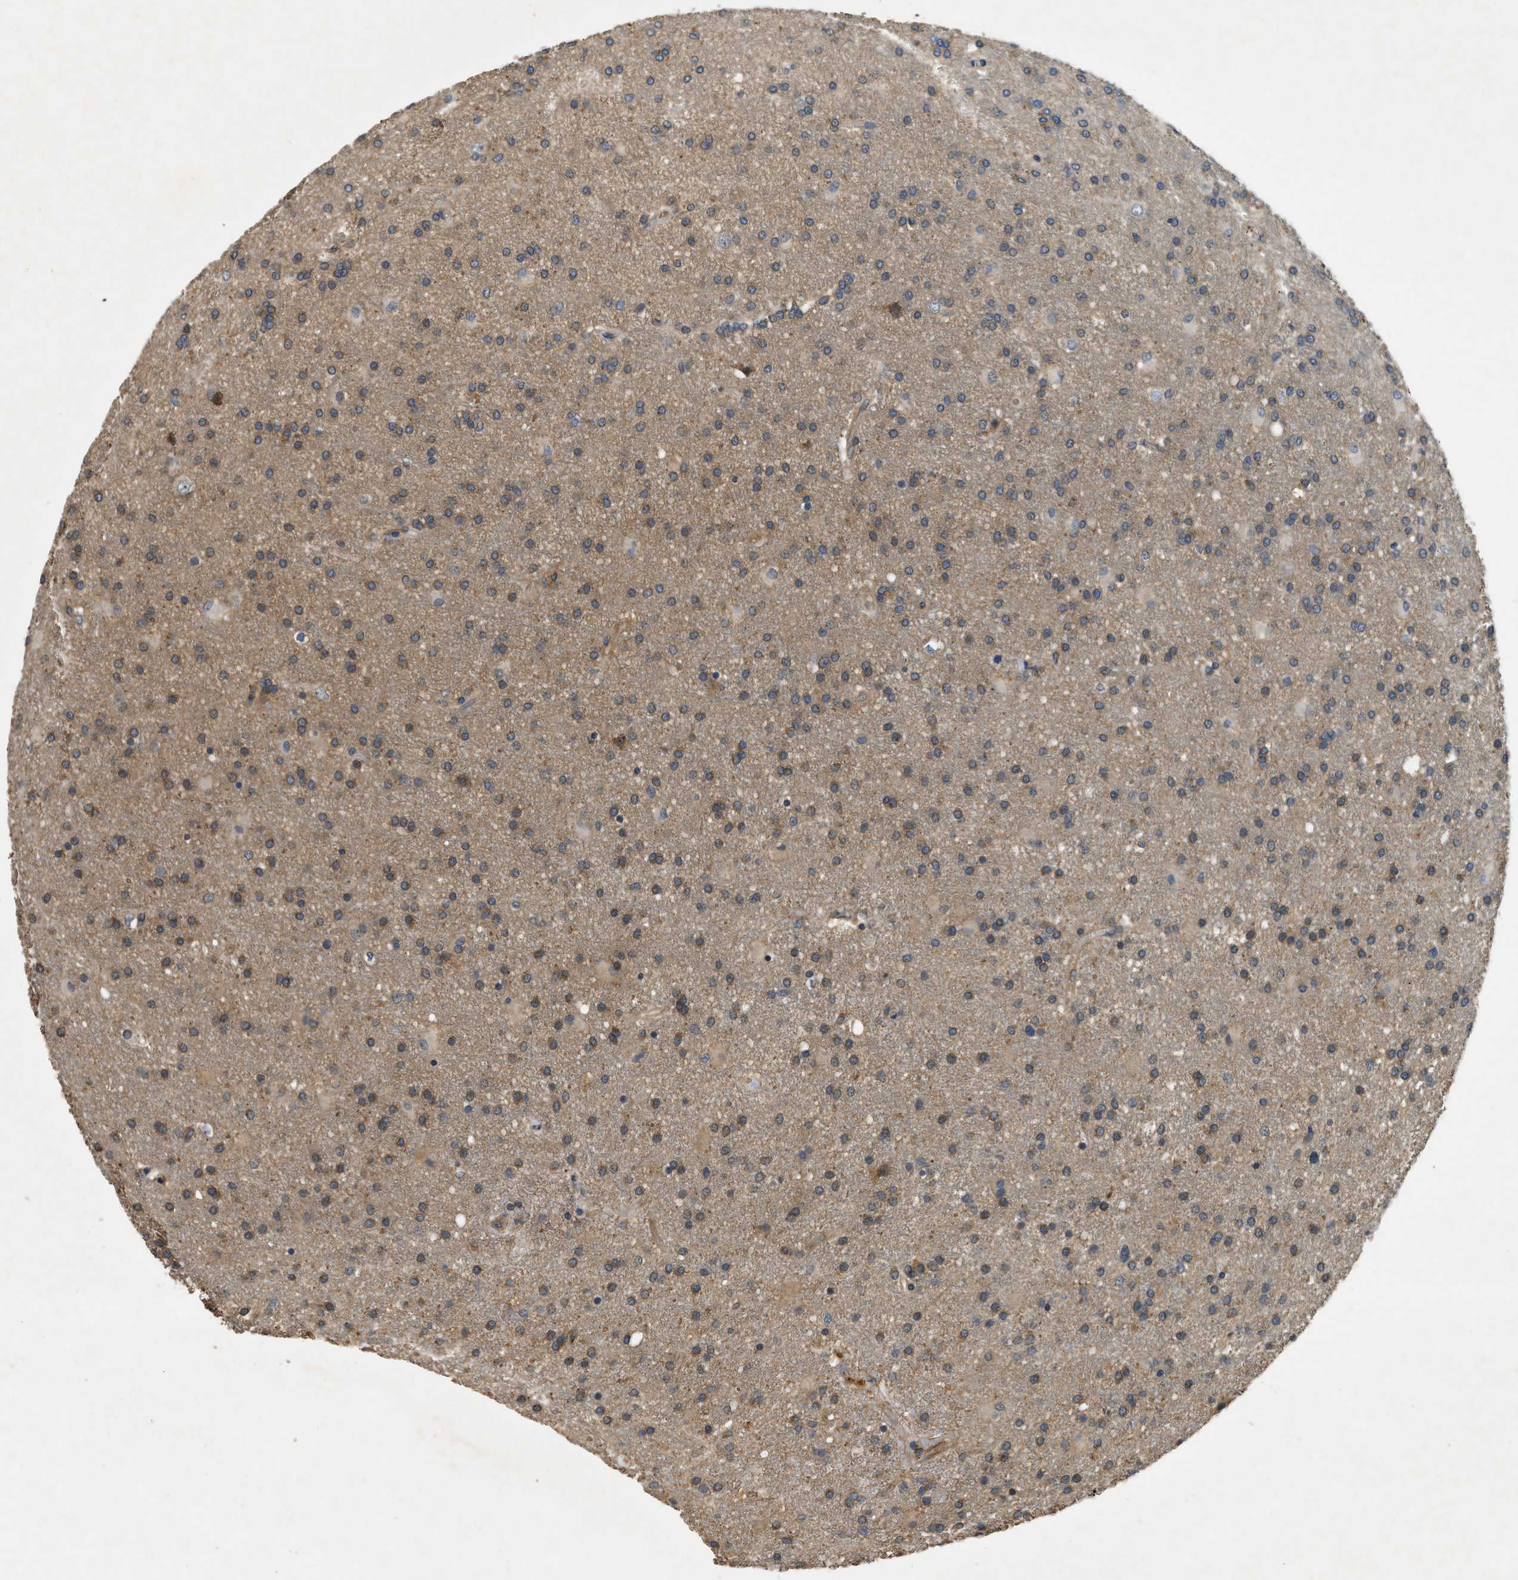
{"staining": {"intensity": "moderate", "quantity": "25%-75%", "location": "cytoplasmic/membranous"}, "tissue": "glioma", "cell_type": "Tumor cells", "image_type": "cancer", "snomed": [{"axis": "morphology", "description": "Glioma, malignant, High grade"}, {"axis": "topography", "description": "Brain"}], "caption": "Immunohistochemistry (IHC) image of human high-grade glioma (malignant) stained for a protein (brown), which shows medium levels of moderate cytoplasmic/membranous staining in approximately 25%-75% of tumor cells.", "gene": "CFLAR", "patient": {"sex": "male", "age": 72}}